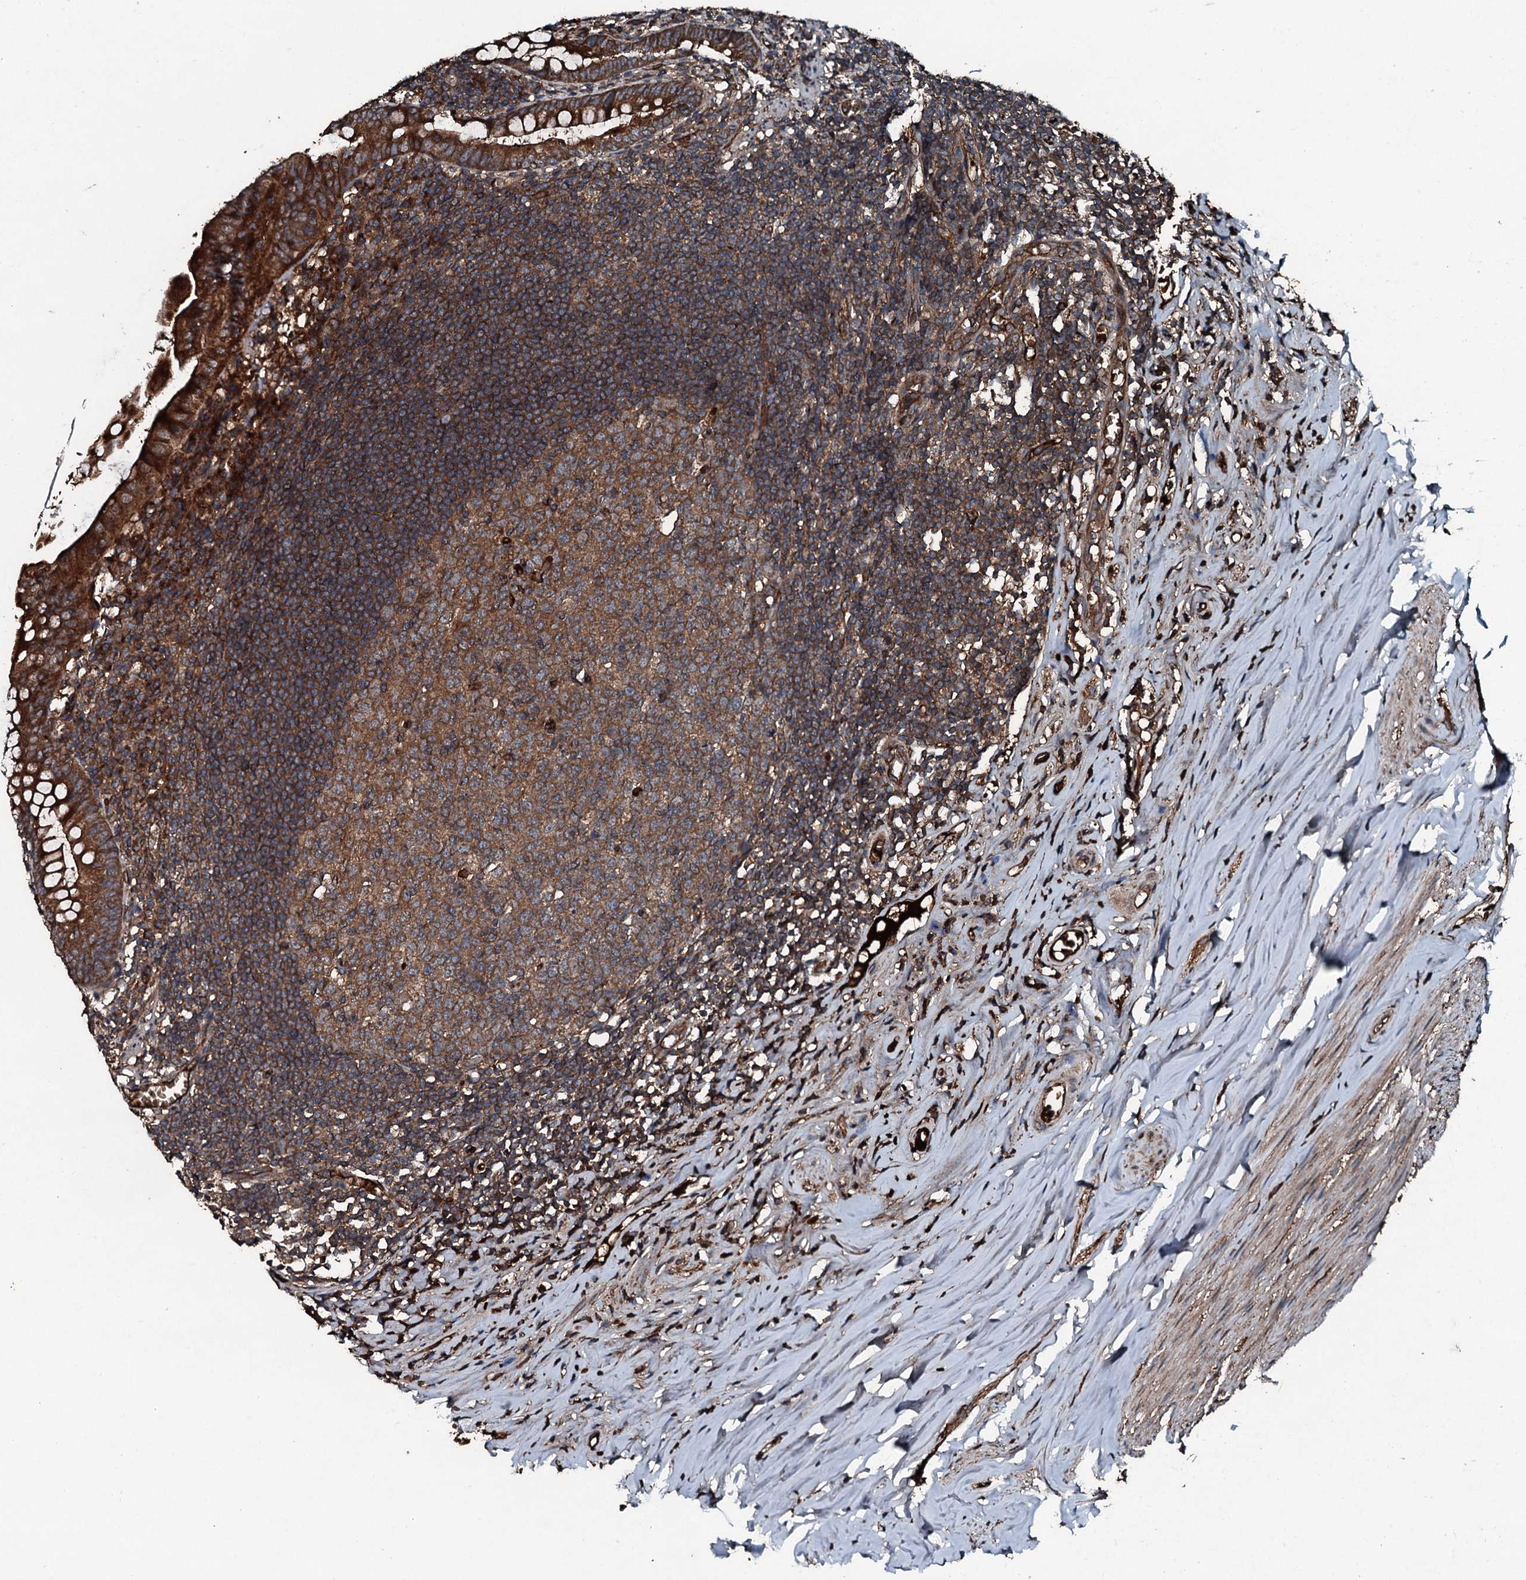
{"staining": {"intensity": "strong", "quantity": ">75%", "location": "cytoplasmic/membranous"}, "tissue": "appendix", "cell_type": "Glandular cells", "image_type": "normal", "snomed": [{"axis": "morphology", "description": "Normal tissue, NOS"}, {"axis": "topography", "description": "Appendix"}], "caption": "The photomicrograph displays staining of unremarkable appendix, revealing strong cytoplasmic/membranous protein positivity (brown color) within glandular cells. (DAB IHC with brightfield microscopy, high magnification).", "gene": "TRIM7", "patient": {"sex": "female", "age": 51}}